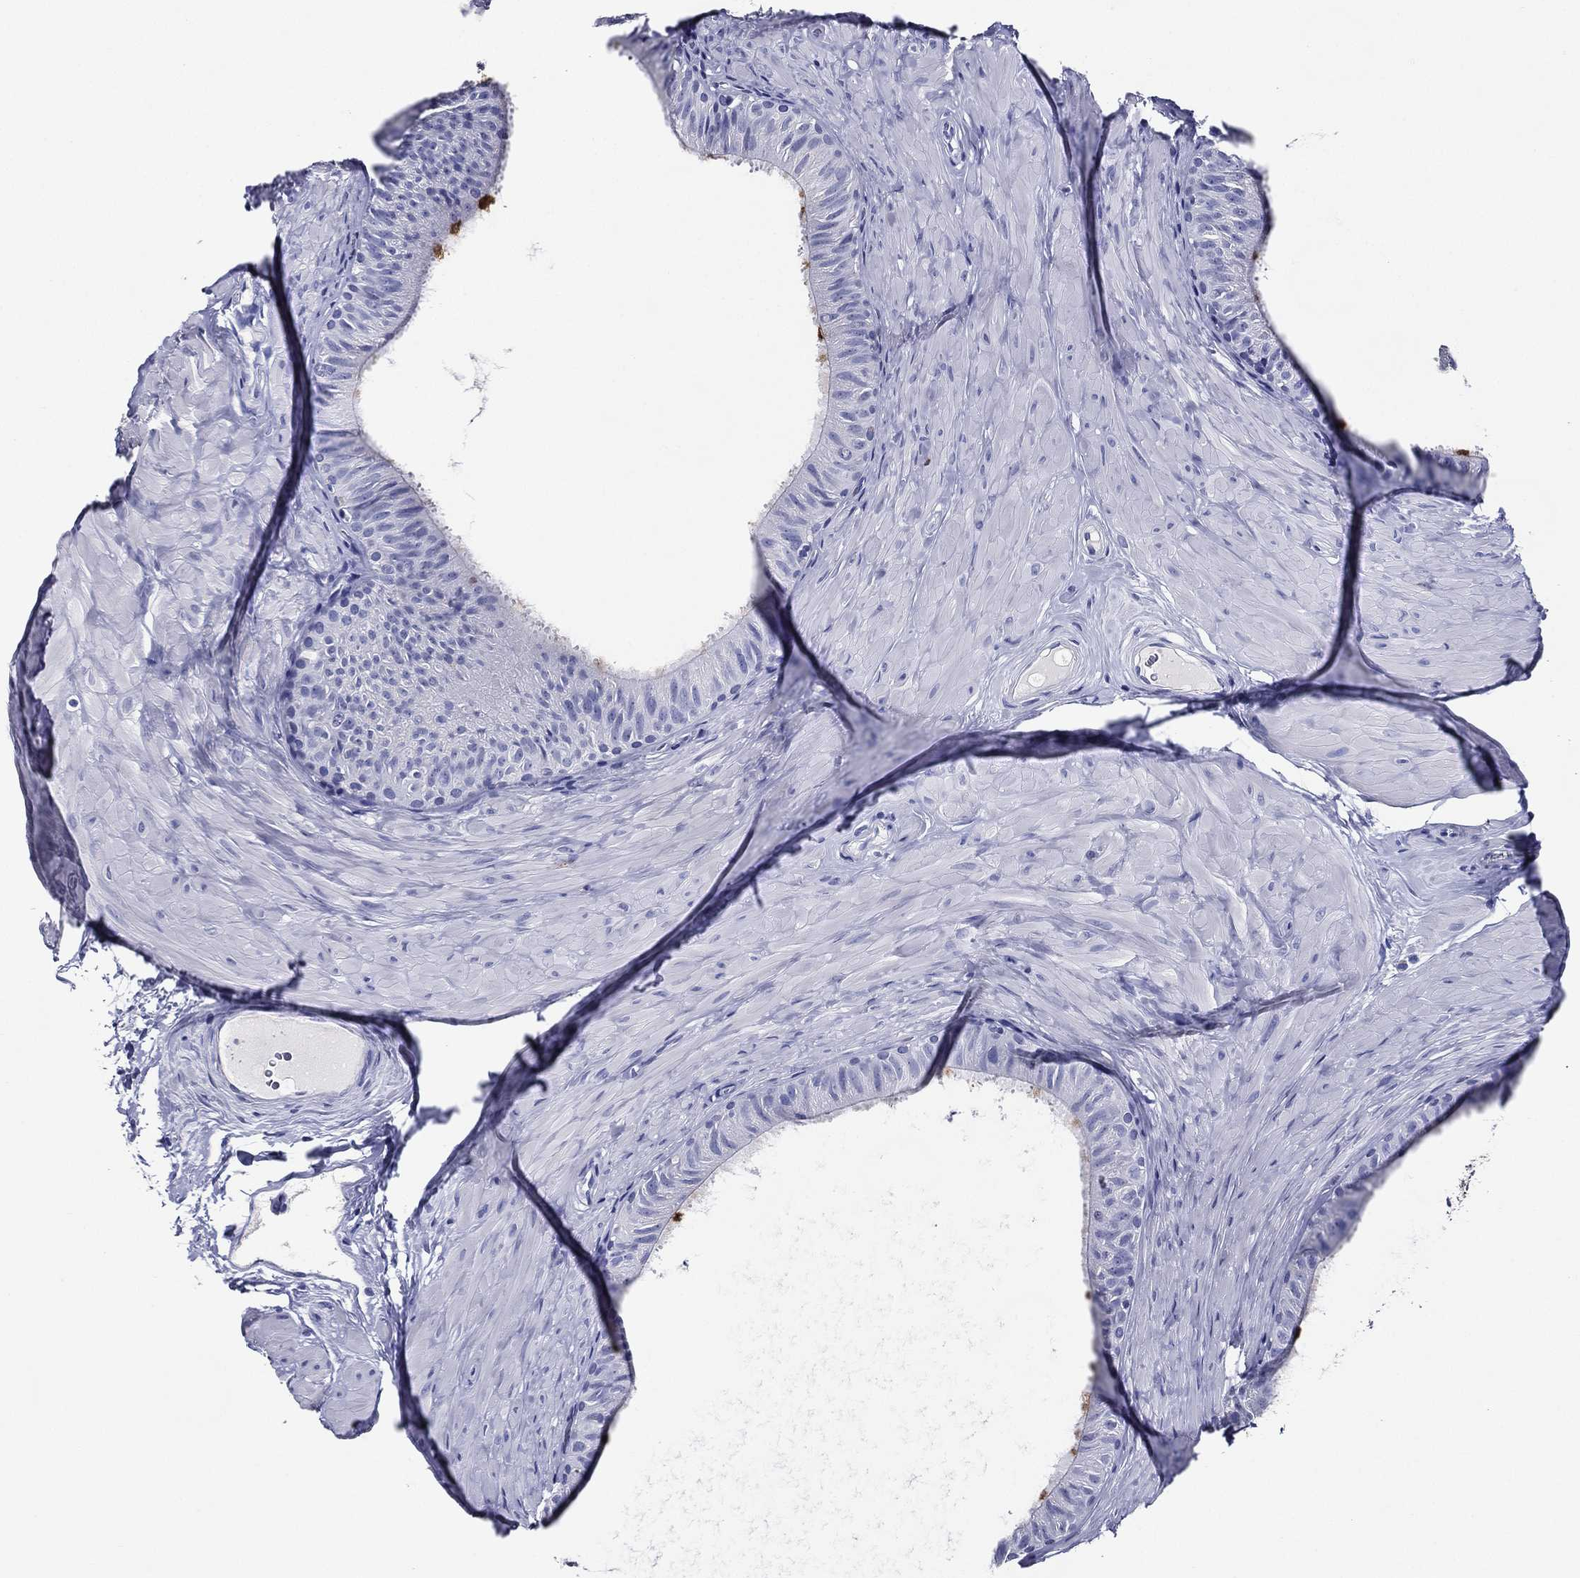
{"staining": {"intensity": "moderate", "quantity": "<25%", "location": "cytoplasmic/membranous"}, "tissue": "epididymis", "cell_type": "Glandular cells", "image_type": "normal", "snomed": [{"axis": "morphology", "description": "Normal tissue, NOS"}, {"axis": "topography", "description": "Epididymis"}], "caption": "Epididymis stained with DAB (3,3'-diaminobenzidine) immunohistochemistry displays low levels of moderate cytoplasmic/membranous expression in about <25% of glandular cells.", "gene": "ACE2", "patient": {"sex": "male", "age": 34}}